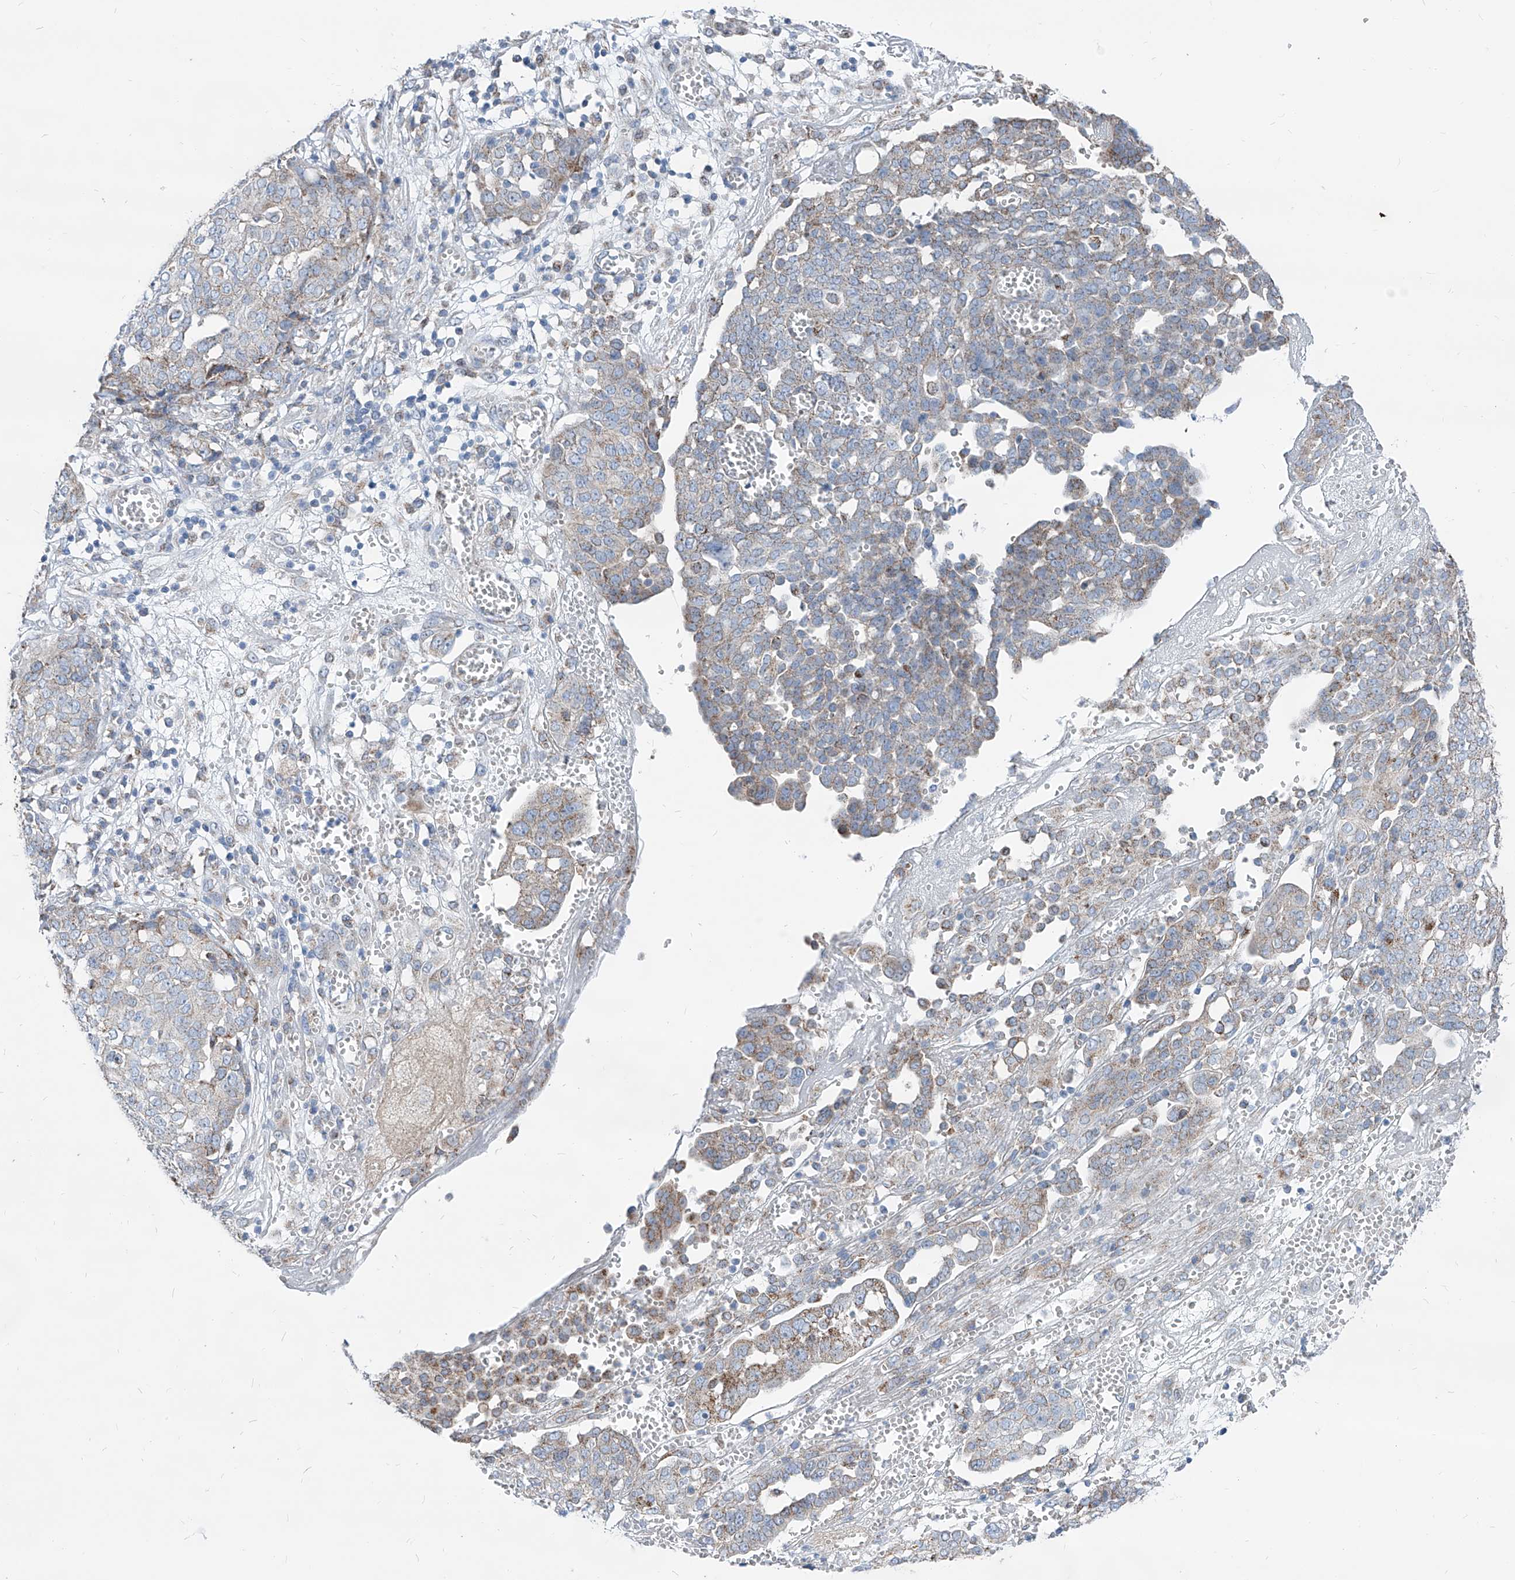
{"staining": {"intensity": "moderate", "quantity": "<25%", "location": "cytoplasmic/membranous"}, "tissue": "ovarian cancer", "cell_type": "Tumor cells", "image_type": "cancer", "snomed": [{"axis": "morphology", "description": "Cystadenocarcinoma, serous, NOS"}, {"axis": "topography", "description": "Soft tissue"}, {"axis": "topography", "description": "Ovary"}], "caption": "The micrograph reveals staining of ovarian serous cystadenocarcinoma, revealing moderate cytoplasmic/membranous protein positivity (brown color) within tumor cells.", "gene": "AGPS", "patient": {"sex": "female", "age": 57}}